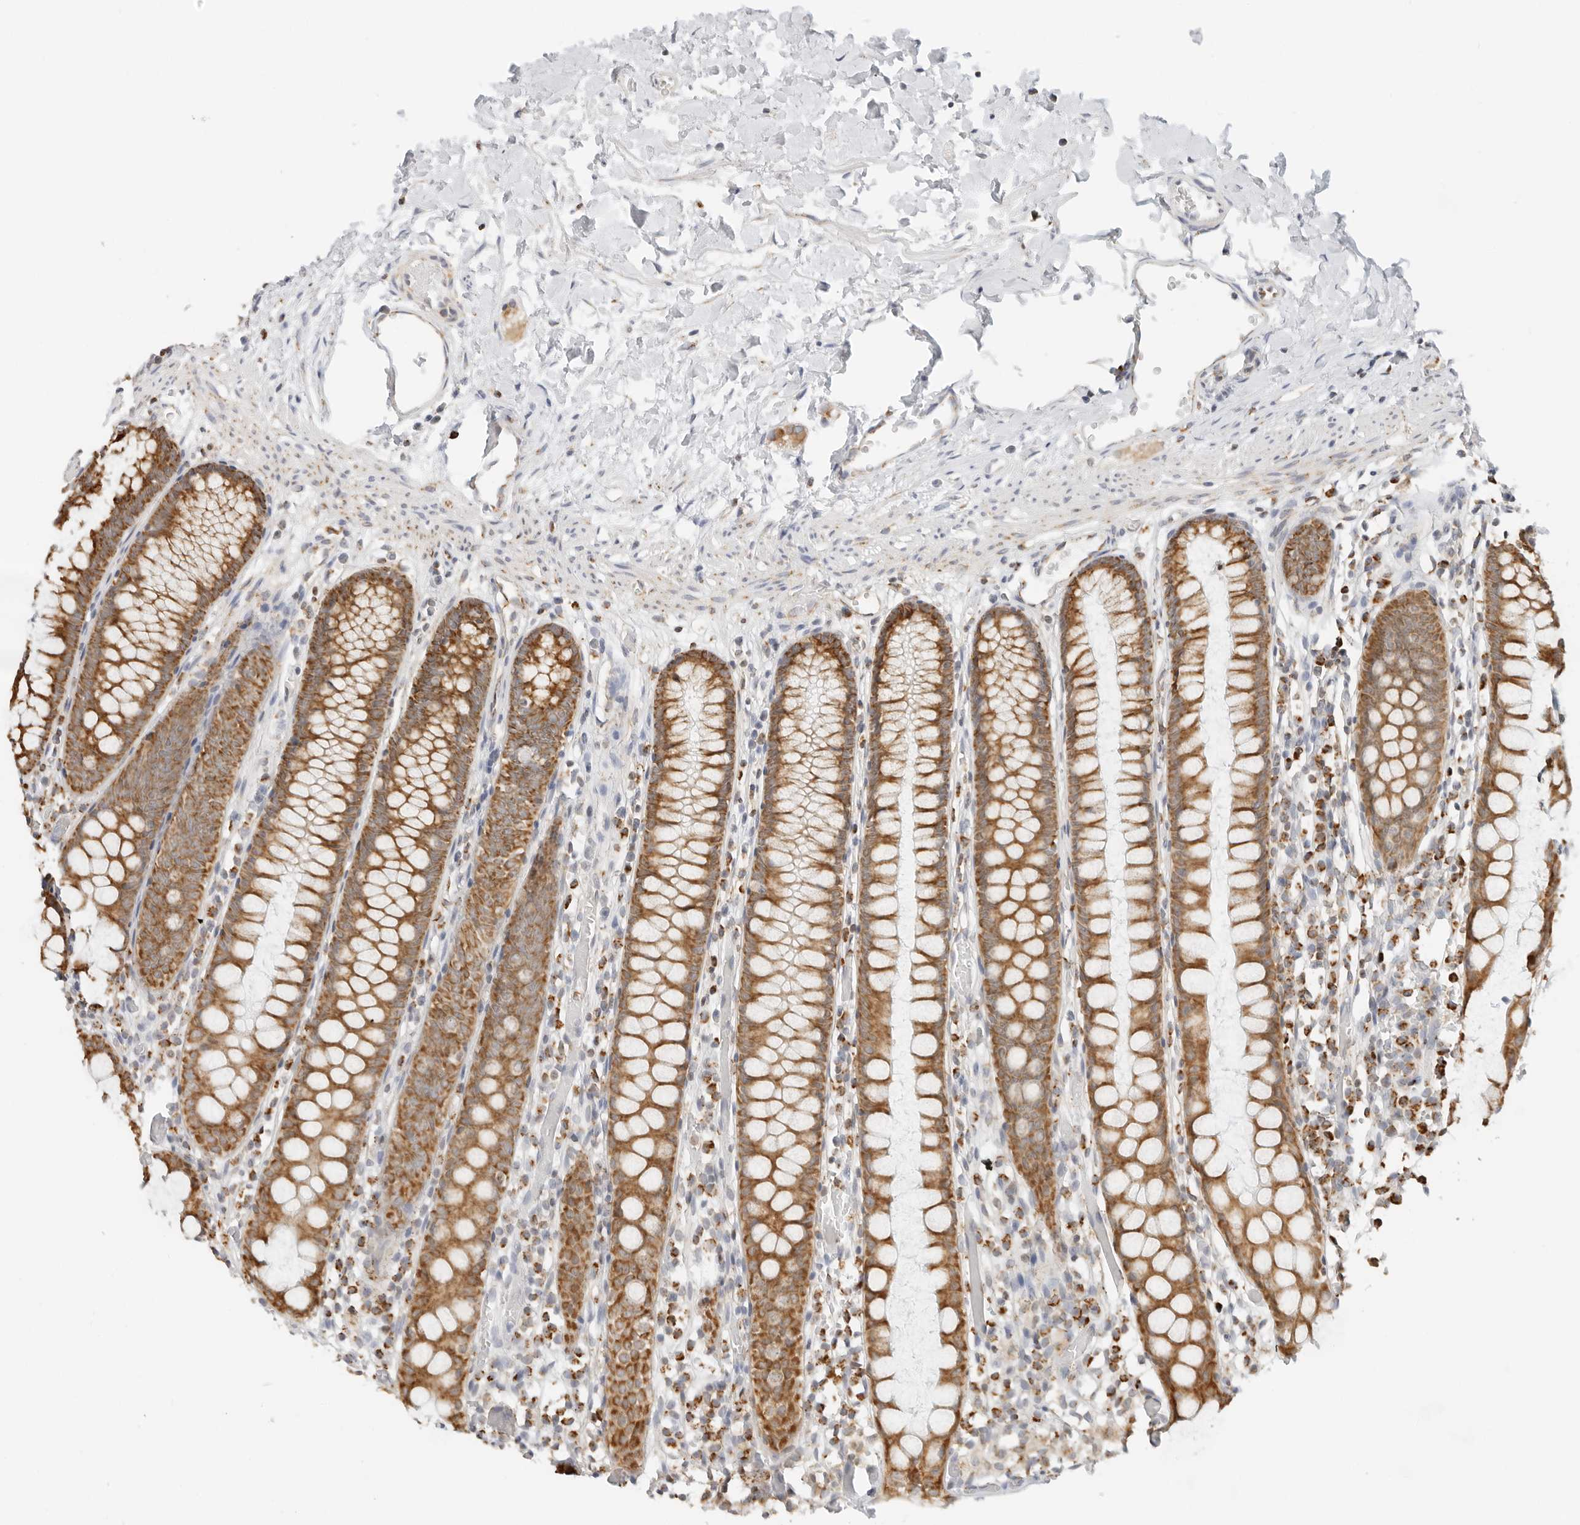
{"staining": {"intensity": "weak", "quantity": ">75%", "location": "cytoplasmic/membranous"}, "tissue": "colon", "cell_type": "Endothelial cells", "image_type": "normal", "snomed": [{"axis": "morphology", "description": "Normal tissue, NOS"}, {"axis": "topography", "description": "Colon"}], "caption": "DAB immunohistochemical staining of normal colon demonstrates weak cytoplasmic/membranous protein expression in about >75% of endothelial cells.", "gene": "RC3H1", "patient": {"sex": "male", "age": 14}}